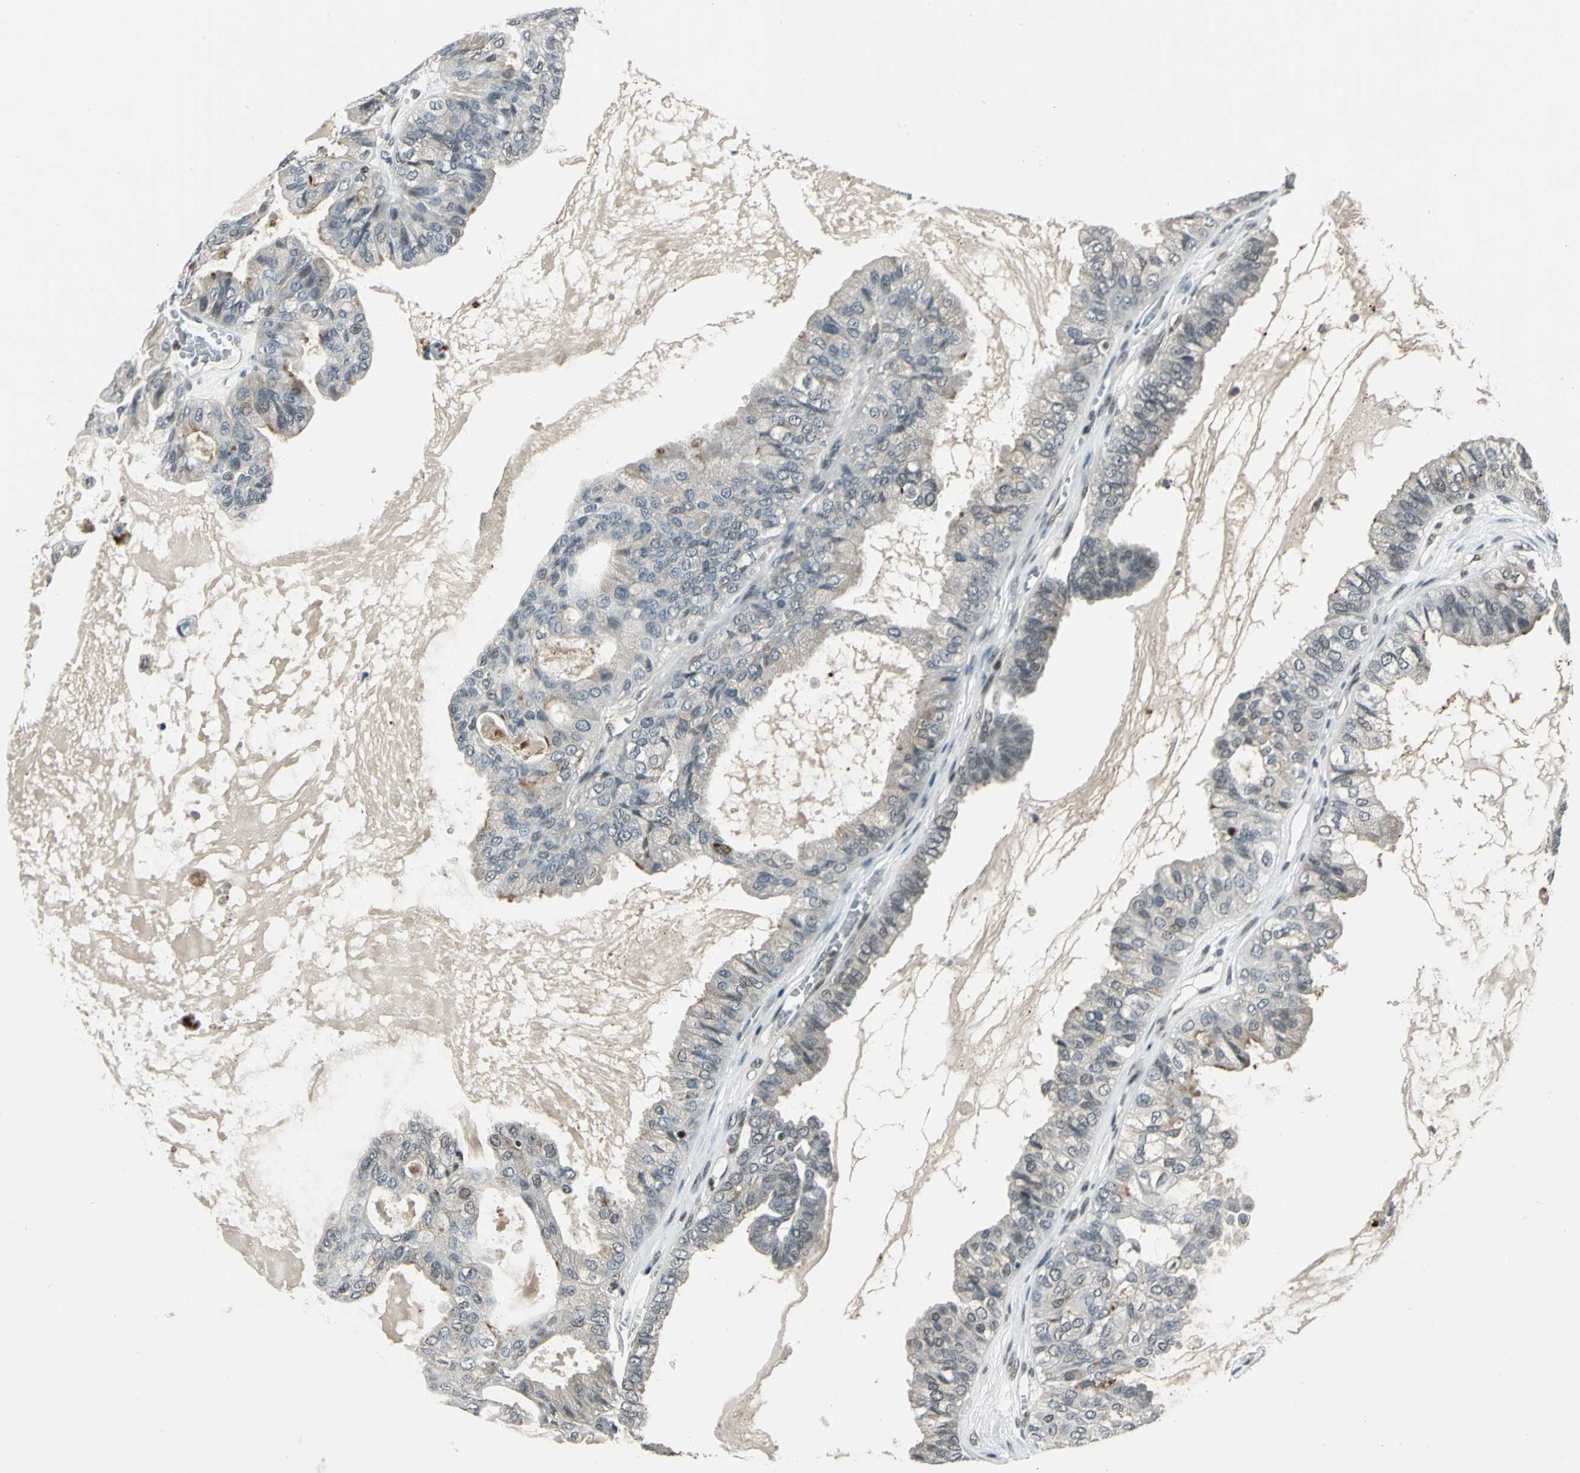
{"staining": {"intensity": "negative", "quantity": "none", "location": "none"}, "tissue": "ovarian cancer", "cell_type": "Tumor cells", "image_type": "cancer", "snomed": [{"axis": "morphology", "description": "Carcinoma, NOS"}, {"axis": "morphology", "description": "Carcinoma, endometroid"}, {"axis": "topography", "description": "Ovary"}], "caption": "High magnification brightfield microscopy of ovarian cancer (endometroid carcinoma) stained with DAB (brown) and counterstained with hematoxylin (blue): tumor cells show no significant expression.", "gene": "NR2C2", "patient": {"sex": "female", "age": 50}}